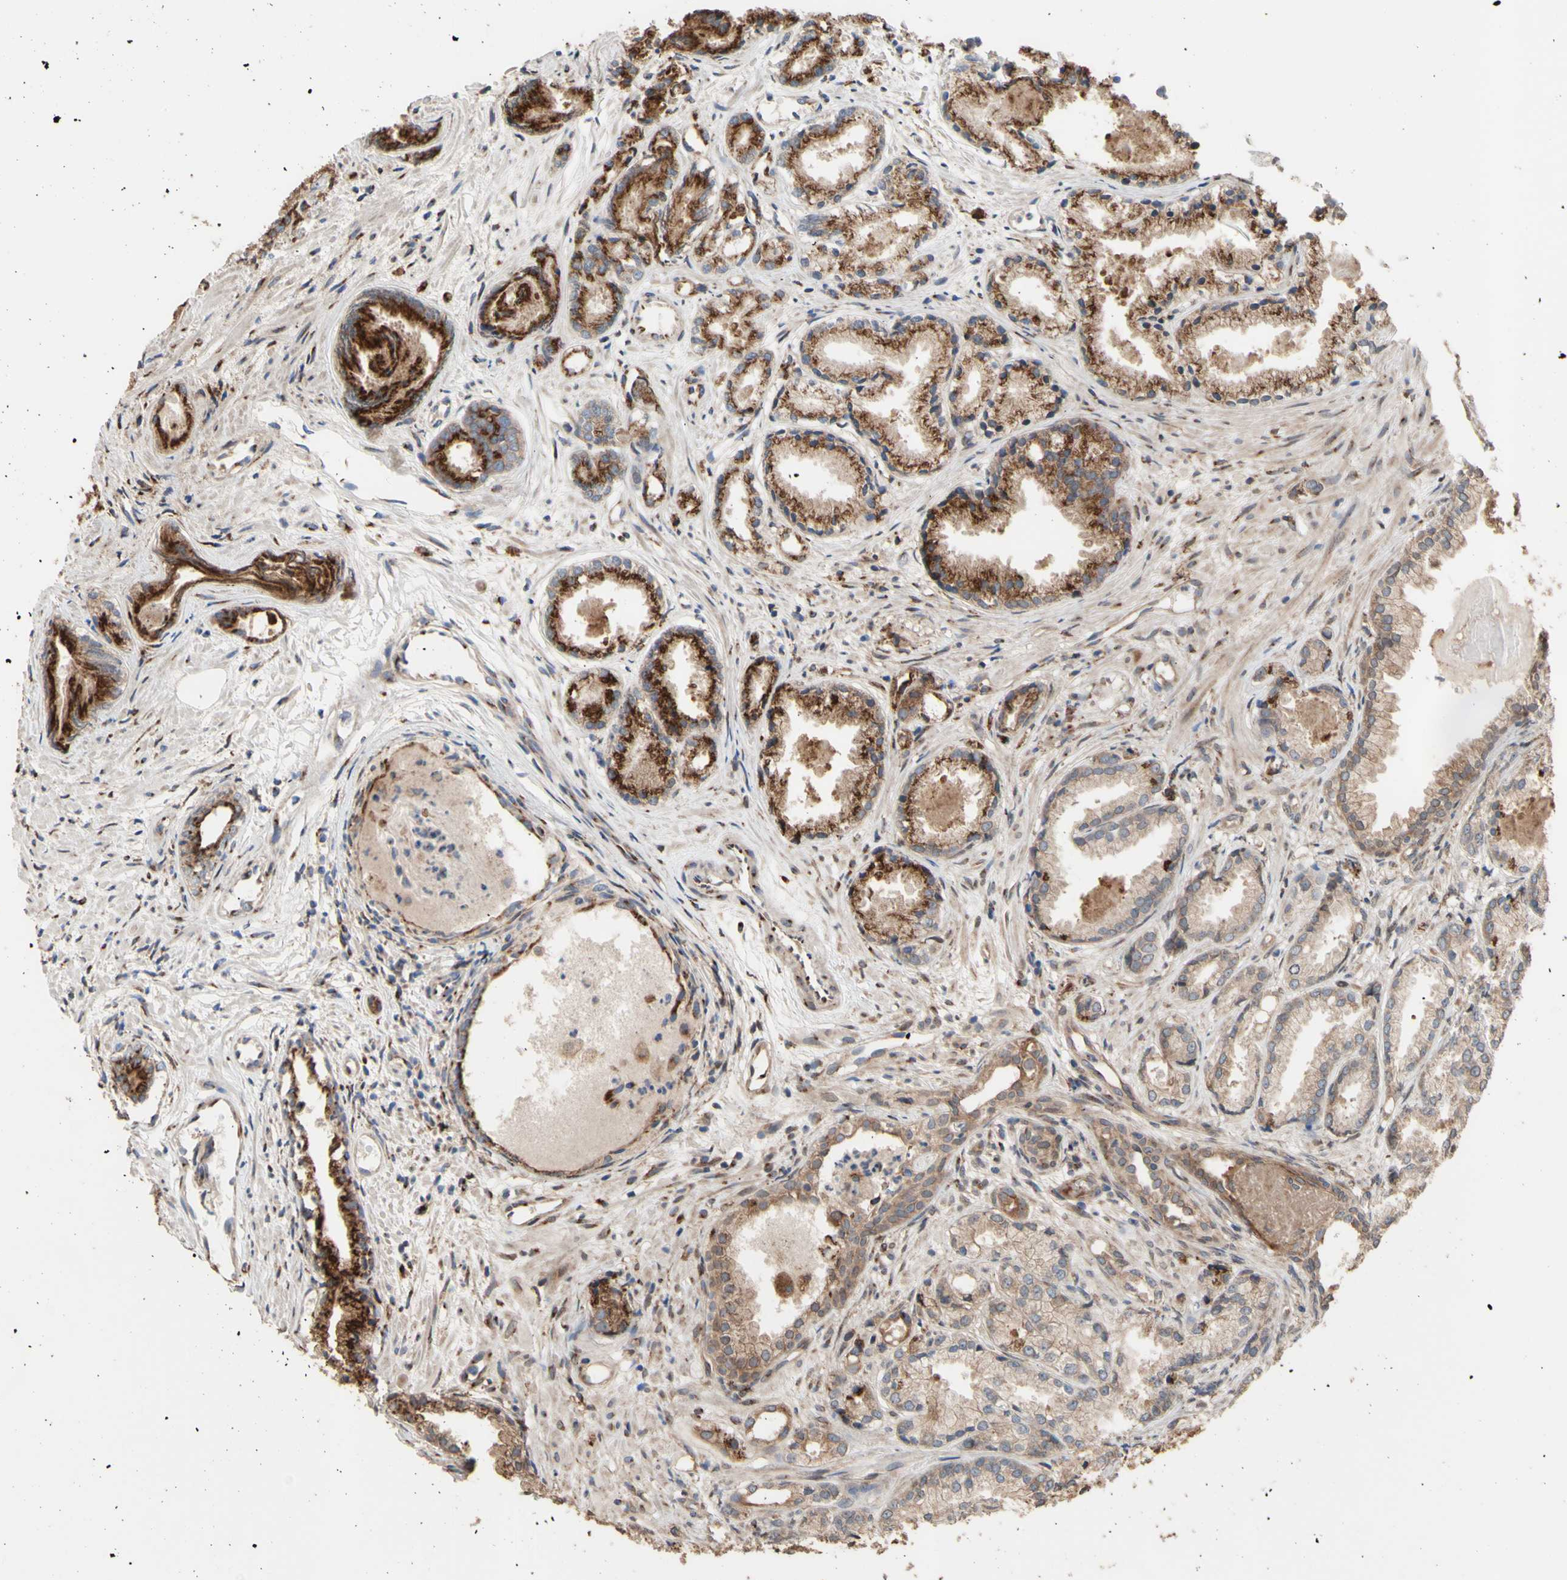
{"staining": {"intensity": "moderate", "quantity": "25%-75%", "location": "cytoplasmic/membranous"}, "tissue": "prostate cancer", "cell_type": "Tumor cells", "image_type": "cancer", "snomed": [{"axis": "morphology", "description": "Adenocarcinoma, Low grade"}, {"axis": "topography", "description": "Prostate"}], "caption": "A high-resolution histopathology image shows IHC staining of low-grade adenocarcinoma (prostate), which reveals moderate cytoplasmic/membranous positivity in approximately 25%-75% of tumor cells.", "gene": "NECTIN3", "patient": {"sex": "male", "age": 72}}